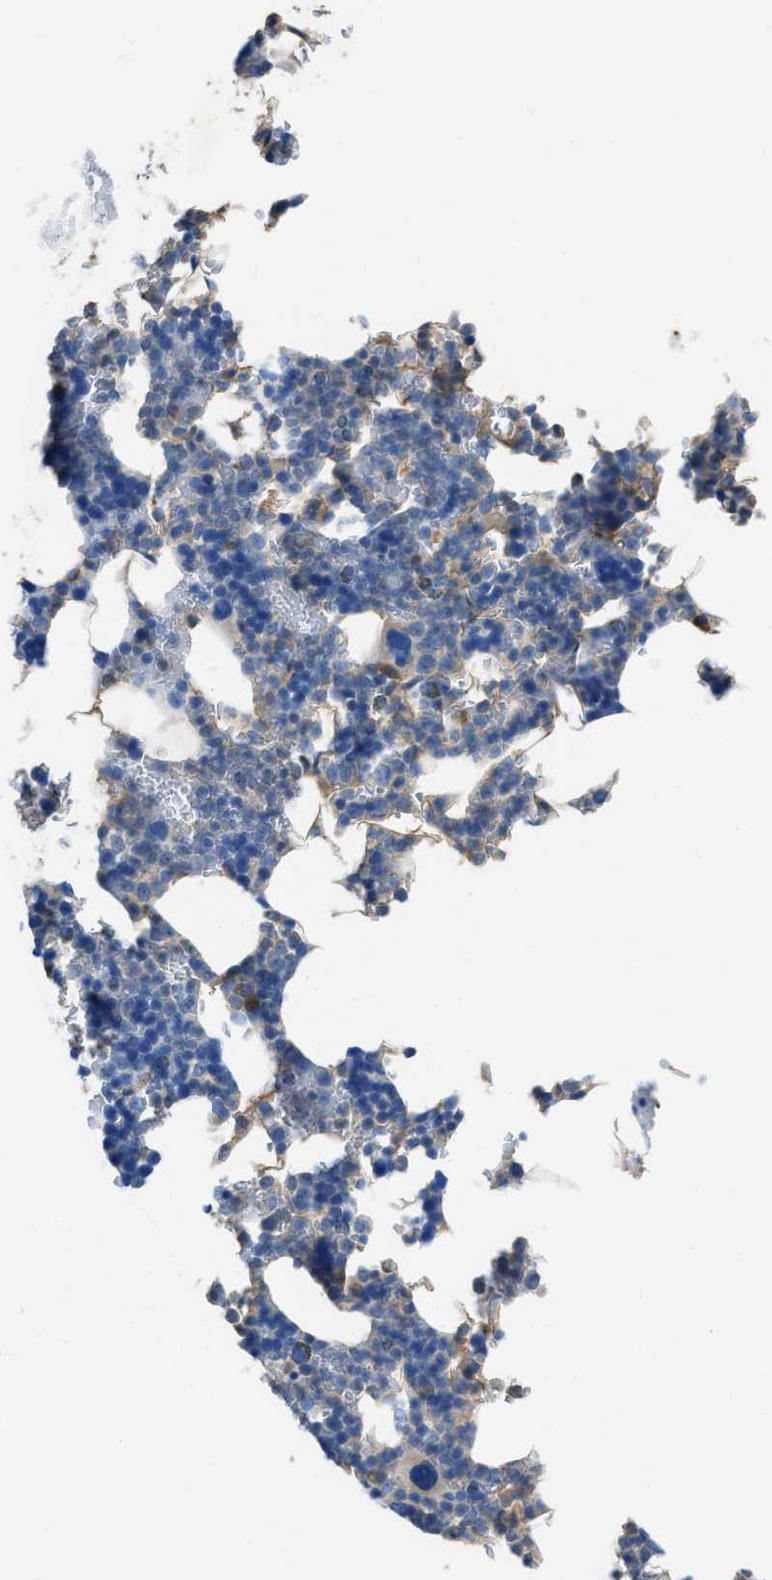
{"staining": {"intensity": "moderate", "quantity": "<25%", "location": "cytoplasmic/membranous"}, "tissue": "bone marrow", "cell_type": "Hematopoietic cells", "image_type": "normal", "snomed": [{"axis": "morphology", "description": "Normal tissue, NOS"}, {"axis": "topography", "description": "Bone marrow"}], "caption": "A brown stain highlights moderate cytoplasmic/membranous positivity of a protein in hematopoietic cells of unremarkable human bone marrow. Using DAB (3,3'-diaminobenzidine) (brown) and hematoxylin (blue) stains, captured at high magnification using brightfield microscopy.", "gene": "SPEG", "patient": {"sex": "female", "age": 81}}